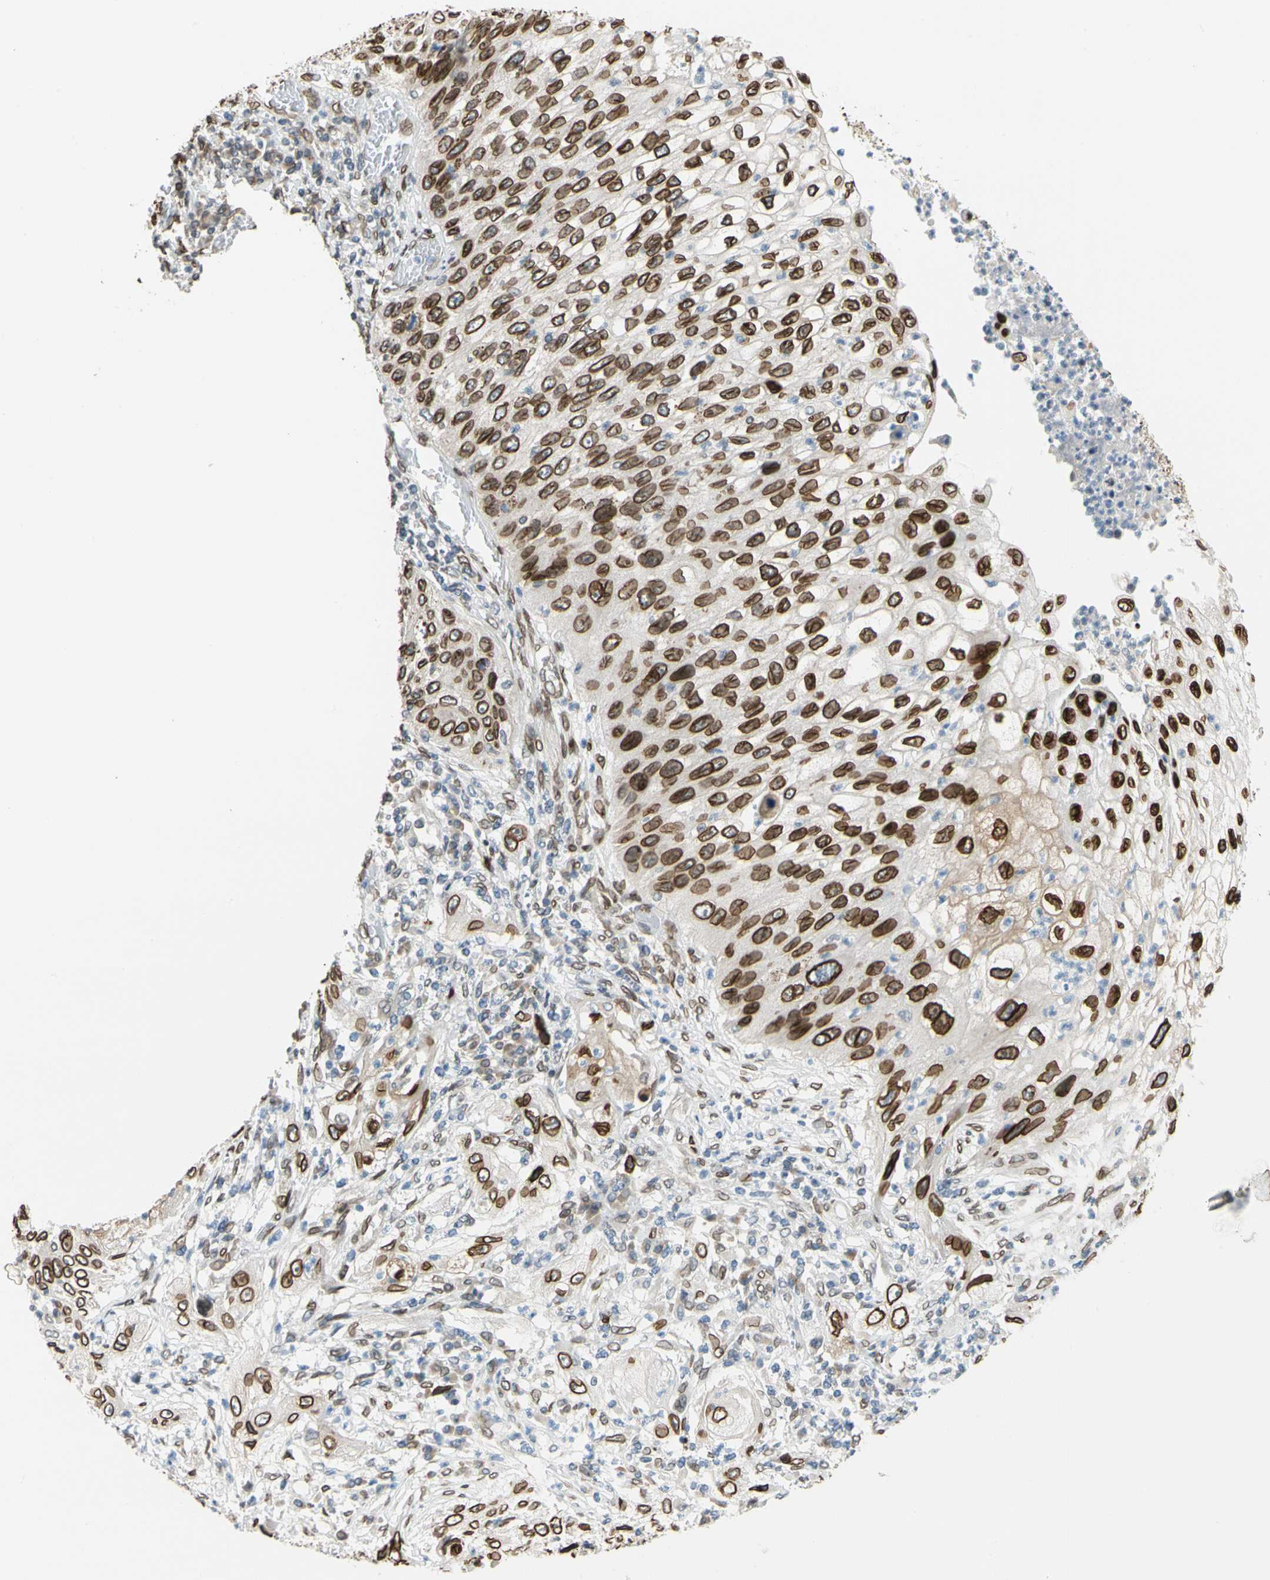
{"staining": {"intensity": "strong", "quantity": ">75%", "location": "cytoplasmic/membranous,nuclear"}, "tissue": "lung cancer", "cell_type": "Tumor cells", "image_type": "cancer", "snomed": [{"axis": "morphology", "description": "Inflammation, NOS"}, {"axis": "morphology", "description": "Squamous cell carcinoma, NOS"}, {"axis": "topography", "description": "Lymph node"}, {"axis": "topography", "description": "Soft tissue"}, {"axis": "topography", "description": "Lung"}], "caption": "Immunohistochemistry (IHC) (DAB (3,3'-diaminobenzidine)) staining of human lung squamous cell carcinoma shows strong cytoplasmic/membranous and nuclear protein staining in approximately >75% of tumor cells.", "gene": "SUN1", "patient": {"sex": "male", "age": 66}}